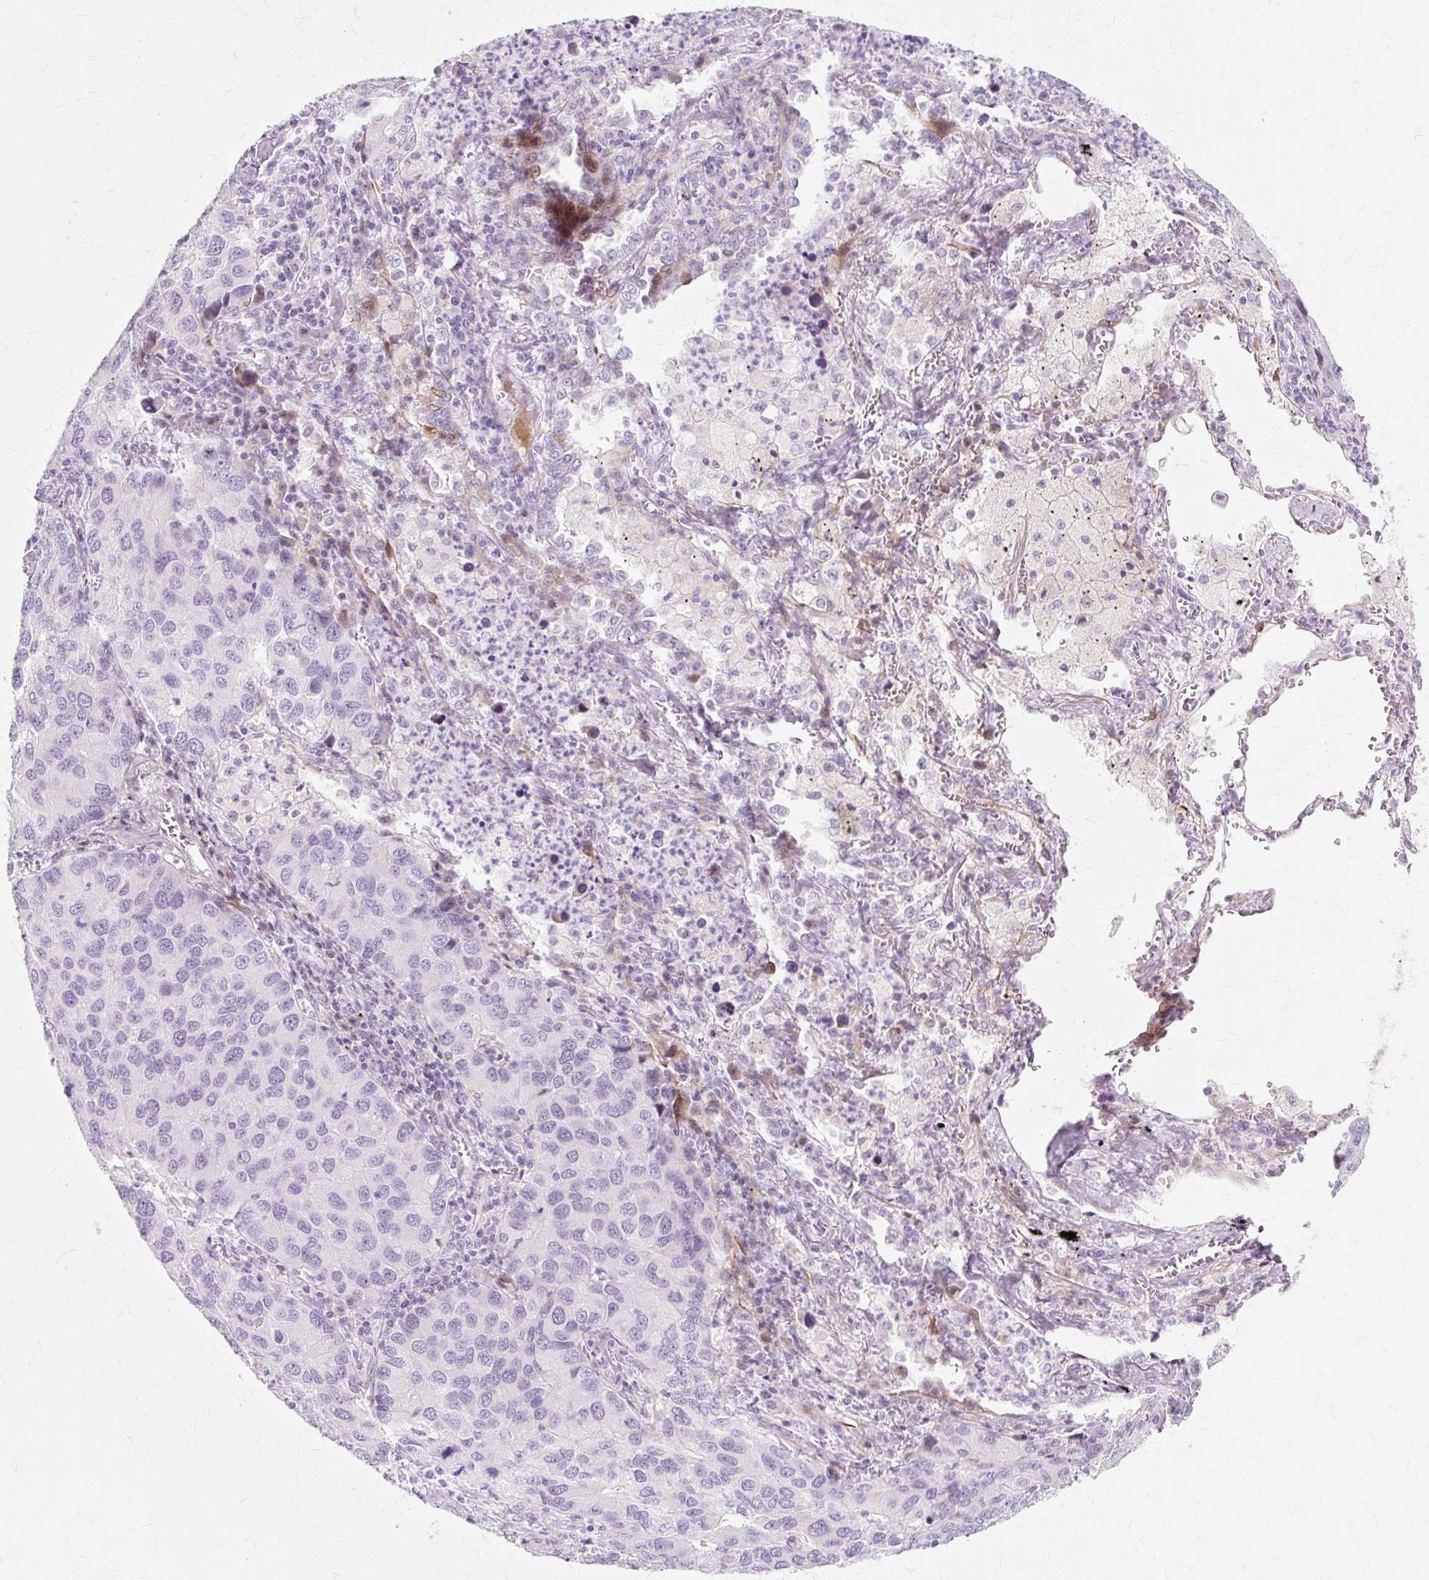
{"staining": {"intensity": "negative", "quantity": "none", "location": "none"}, "tissue": "lung cancer", "cell_type": "Tumor cells", "image_type": "cancer", "snomed": [{"axis": "morphology", "description": "Aneuploidy"}, {"axis": "morphology", "description": "Adenocarcinoma, NOS"}, {"axis": "topography", "description": "Lymph node"}, {"axis": "topography", "description": "Lung"}], "caption": "Tumor cells show no significant protein expression in lung cancer (adenocarcinoma).", "gene": "IRX2", "patient": {"sex": "female", "age": 74}}